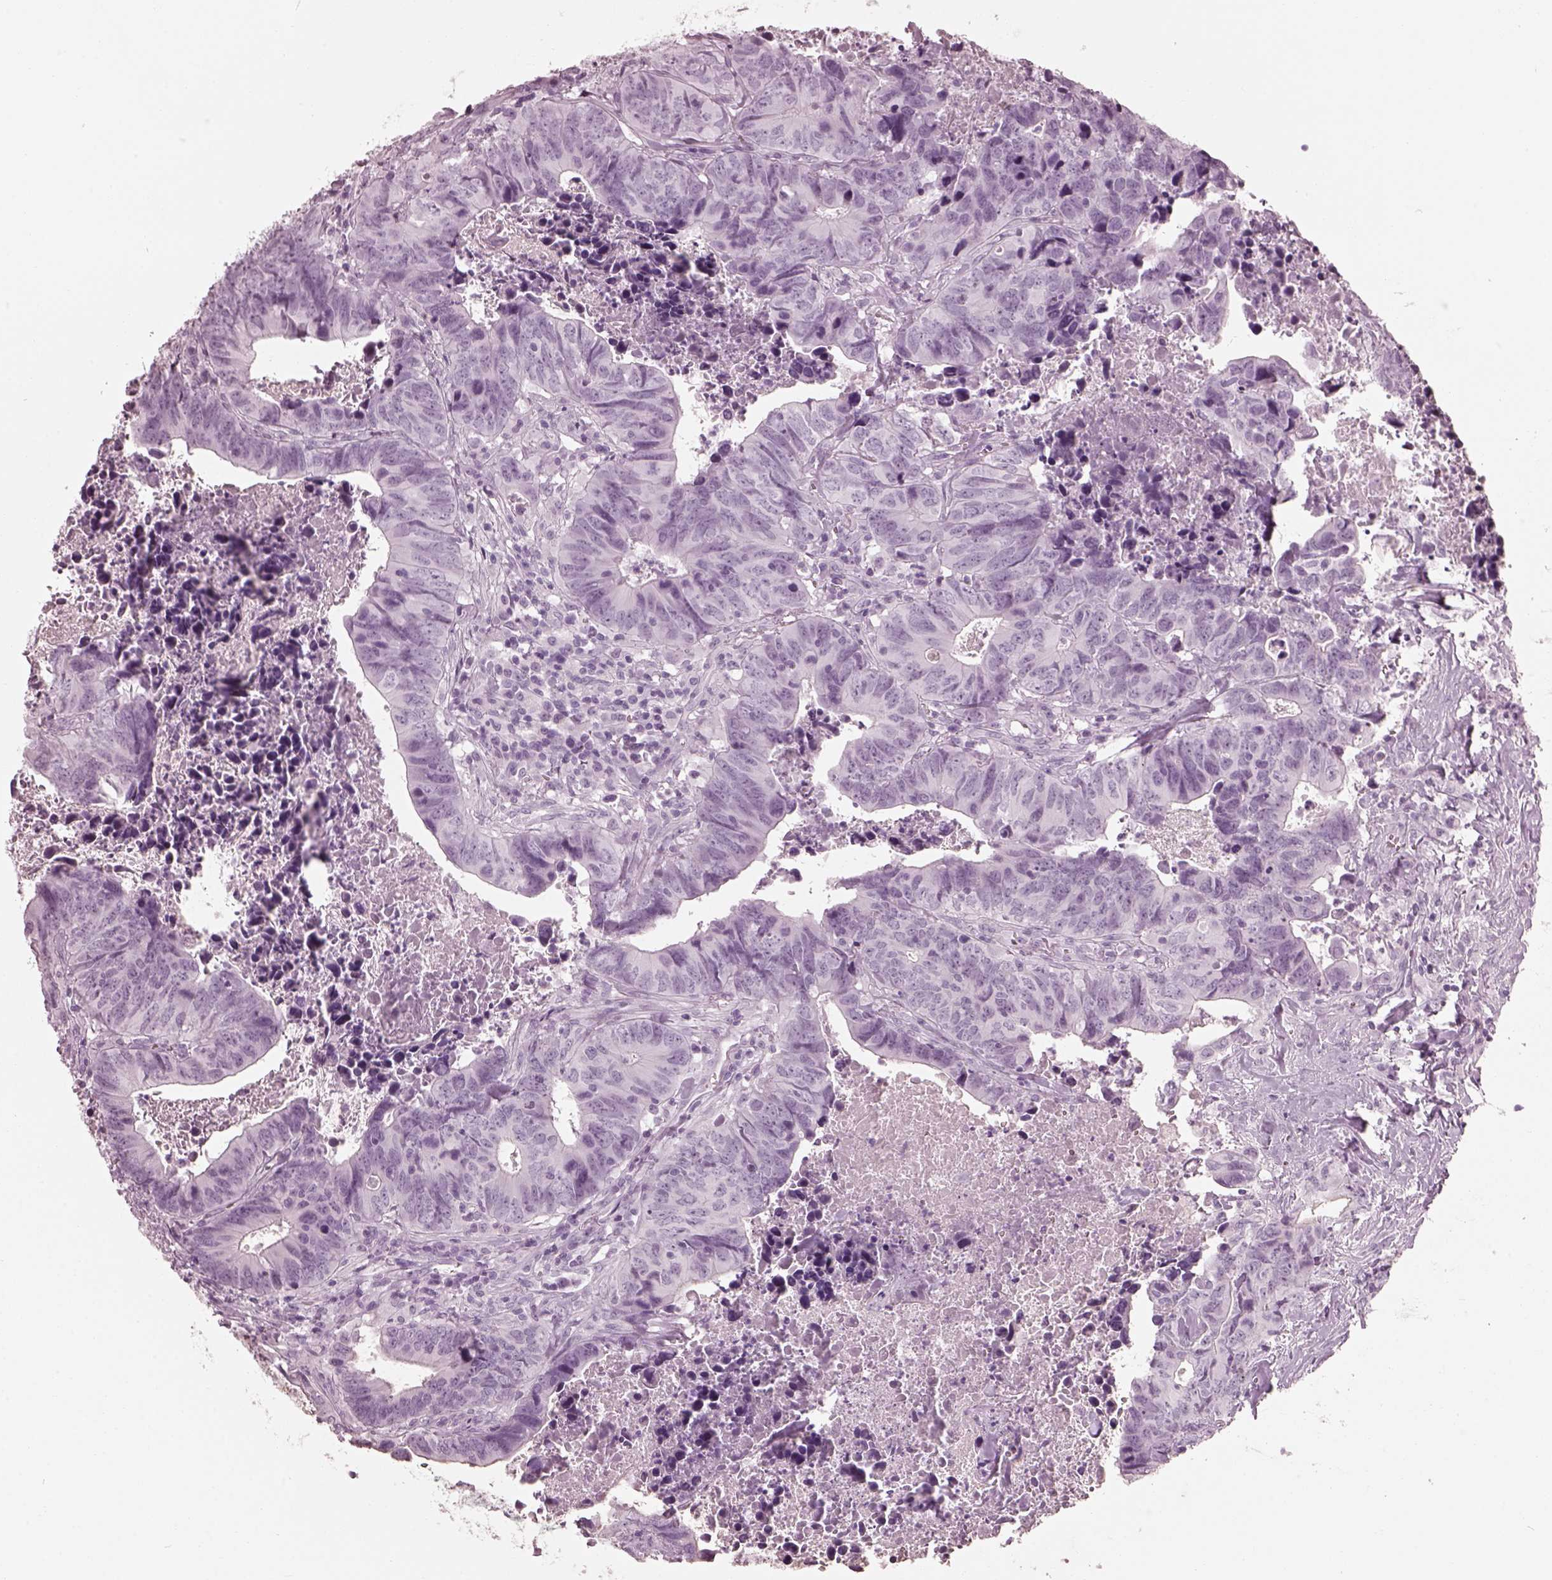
{"staining": {"intensity": "negative", "quantity": "none", "location": "none"}, "tissue": "colorectal cancer", "cell_type": "Tumor cells", "image_type": "cancer", "snomed": [{"axis": "morphology", "description": "Adenocarcinoma, NOS"}, {"axis": "topography", "description": "Colon"}], "caption": "High magnification brightfield microscopy of adenocarcinoma (colorectal) stained with DAB (brown) and counterstained with hematoxylin (blue): tumor cells show no significant expression.", "gene": "FUT4", "patient": {"sex": "female", "age": 82}}